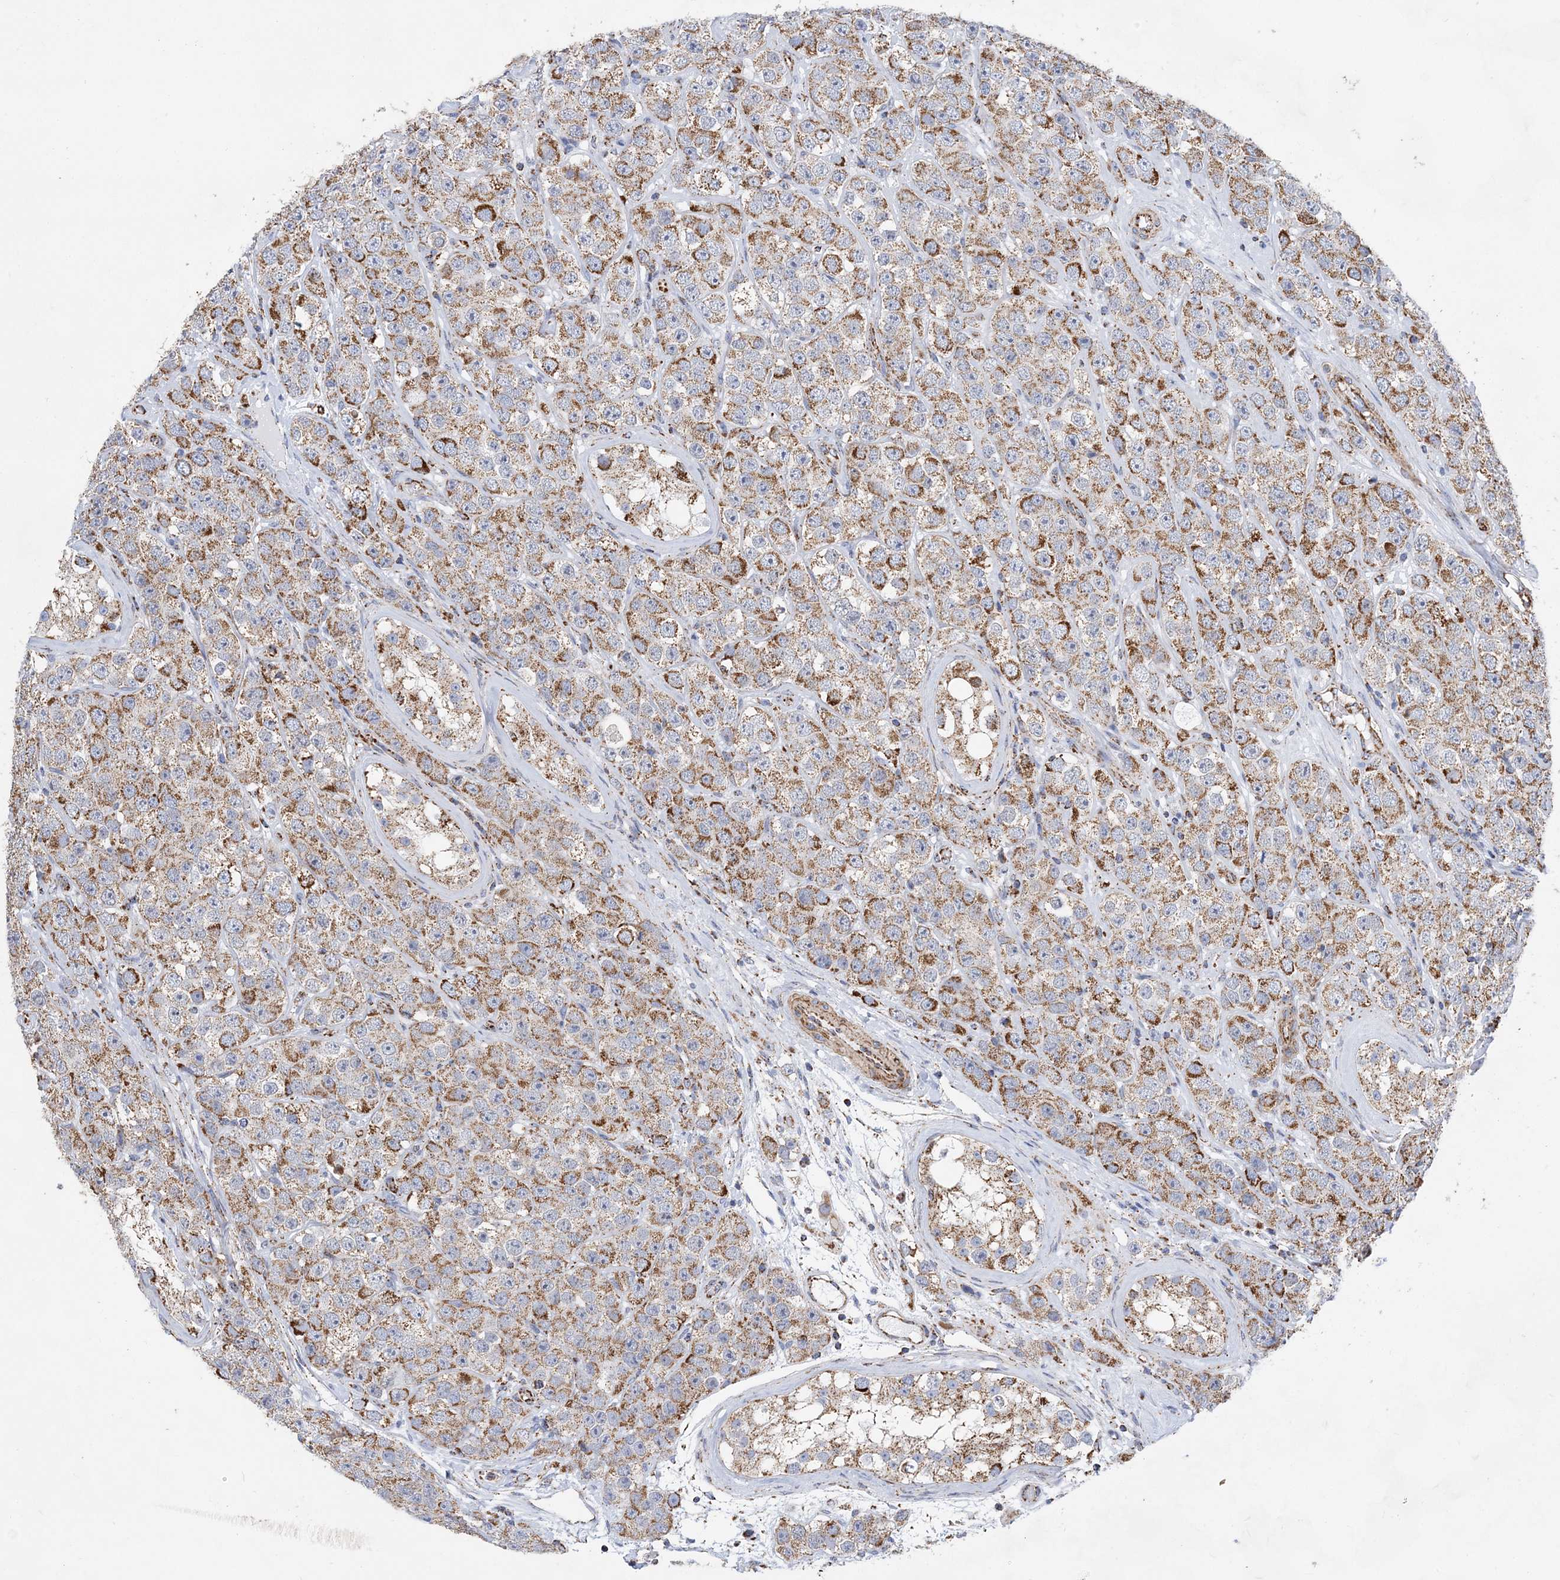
{"staining": {"intensity": "moderate", "quantity": ">75%", "location": "cytoplasmic/membranous"}, "tissue": "testis cancer", "cell_type": "Tumor cells", "image_type": "cancer", "snomed": [{"axis": "morphology", "description": "Seminoma, NOS"}, {"axis": "topography", "description": "Testis"}], "caption": "IHC staining of seminoma (testis), which demonstrates medium levels of moderate cytoplasmic/membranous staining in approximately >75% of tumor cells indicating moderate cytoplasmic/membranous protein staining. The staining was performed using DAB (3,3'-diaminobenzidine) (brown) for protein detection and nuclei were counterstained in hematoxylin (blue).", "gene": "ACOT9", "patient": {"sex": "male", "age": 28}}